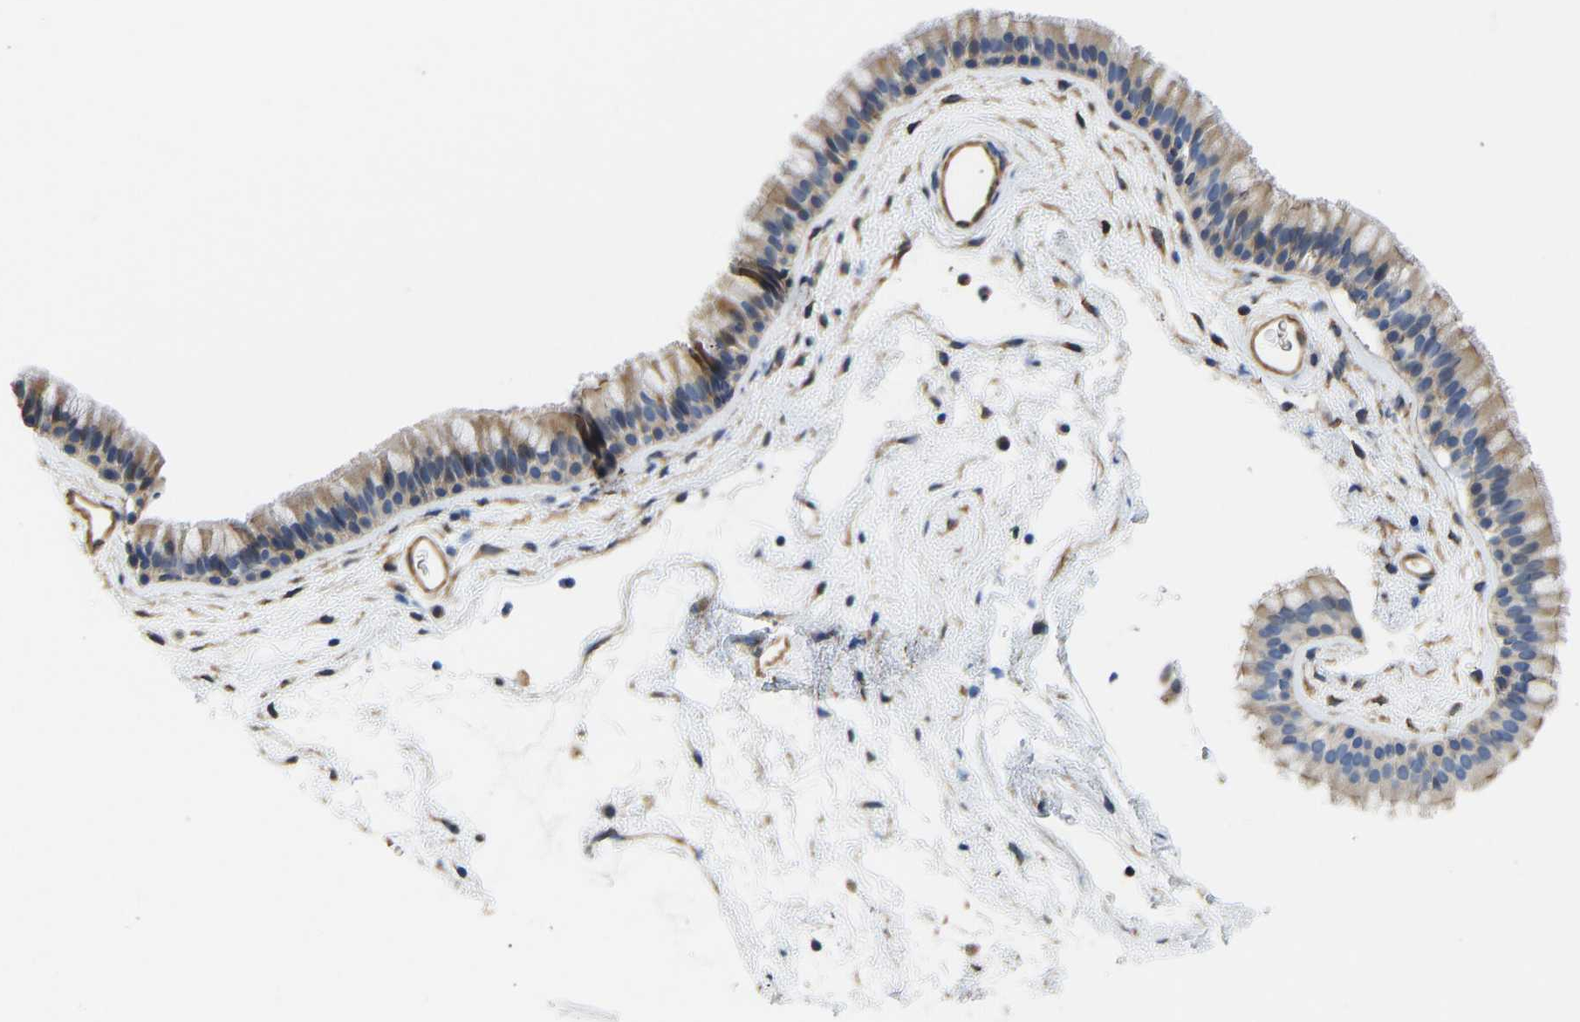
{"staining": {"intensity": "weak", "quantity": "25%-75%", "location": "cytoplasmic/membranous"}, "tissue": "nasopharynx", "cell_type": "Respiratory epithelial cells", "image_type": "normal", "snomed": [{"axis": "morphology", "description": "Normal tissue, NOS"}, {"axis": "morphology", "description": "Inflammation, NOS"}, {"axis": "topography", "description": "Nasopharynx"}], "caption": "A brown stain labels weak cytoplasmic/membranous expression of a protein in respiratory epithelial cells of normal nasopharynx. Ihc stains the protein of interest in brown and the nuclei are stained blue.", "gene": "ELMO2", "patient": {"sex": "male", "age": 48}}